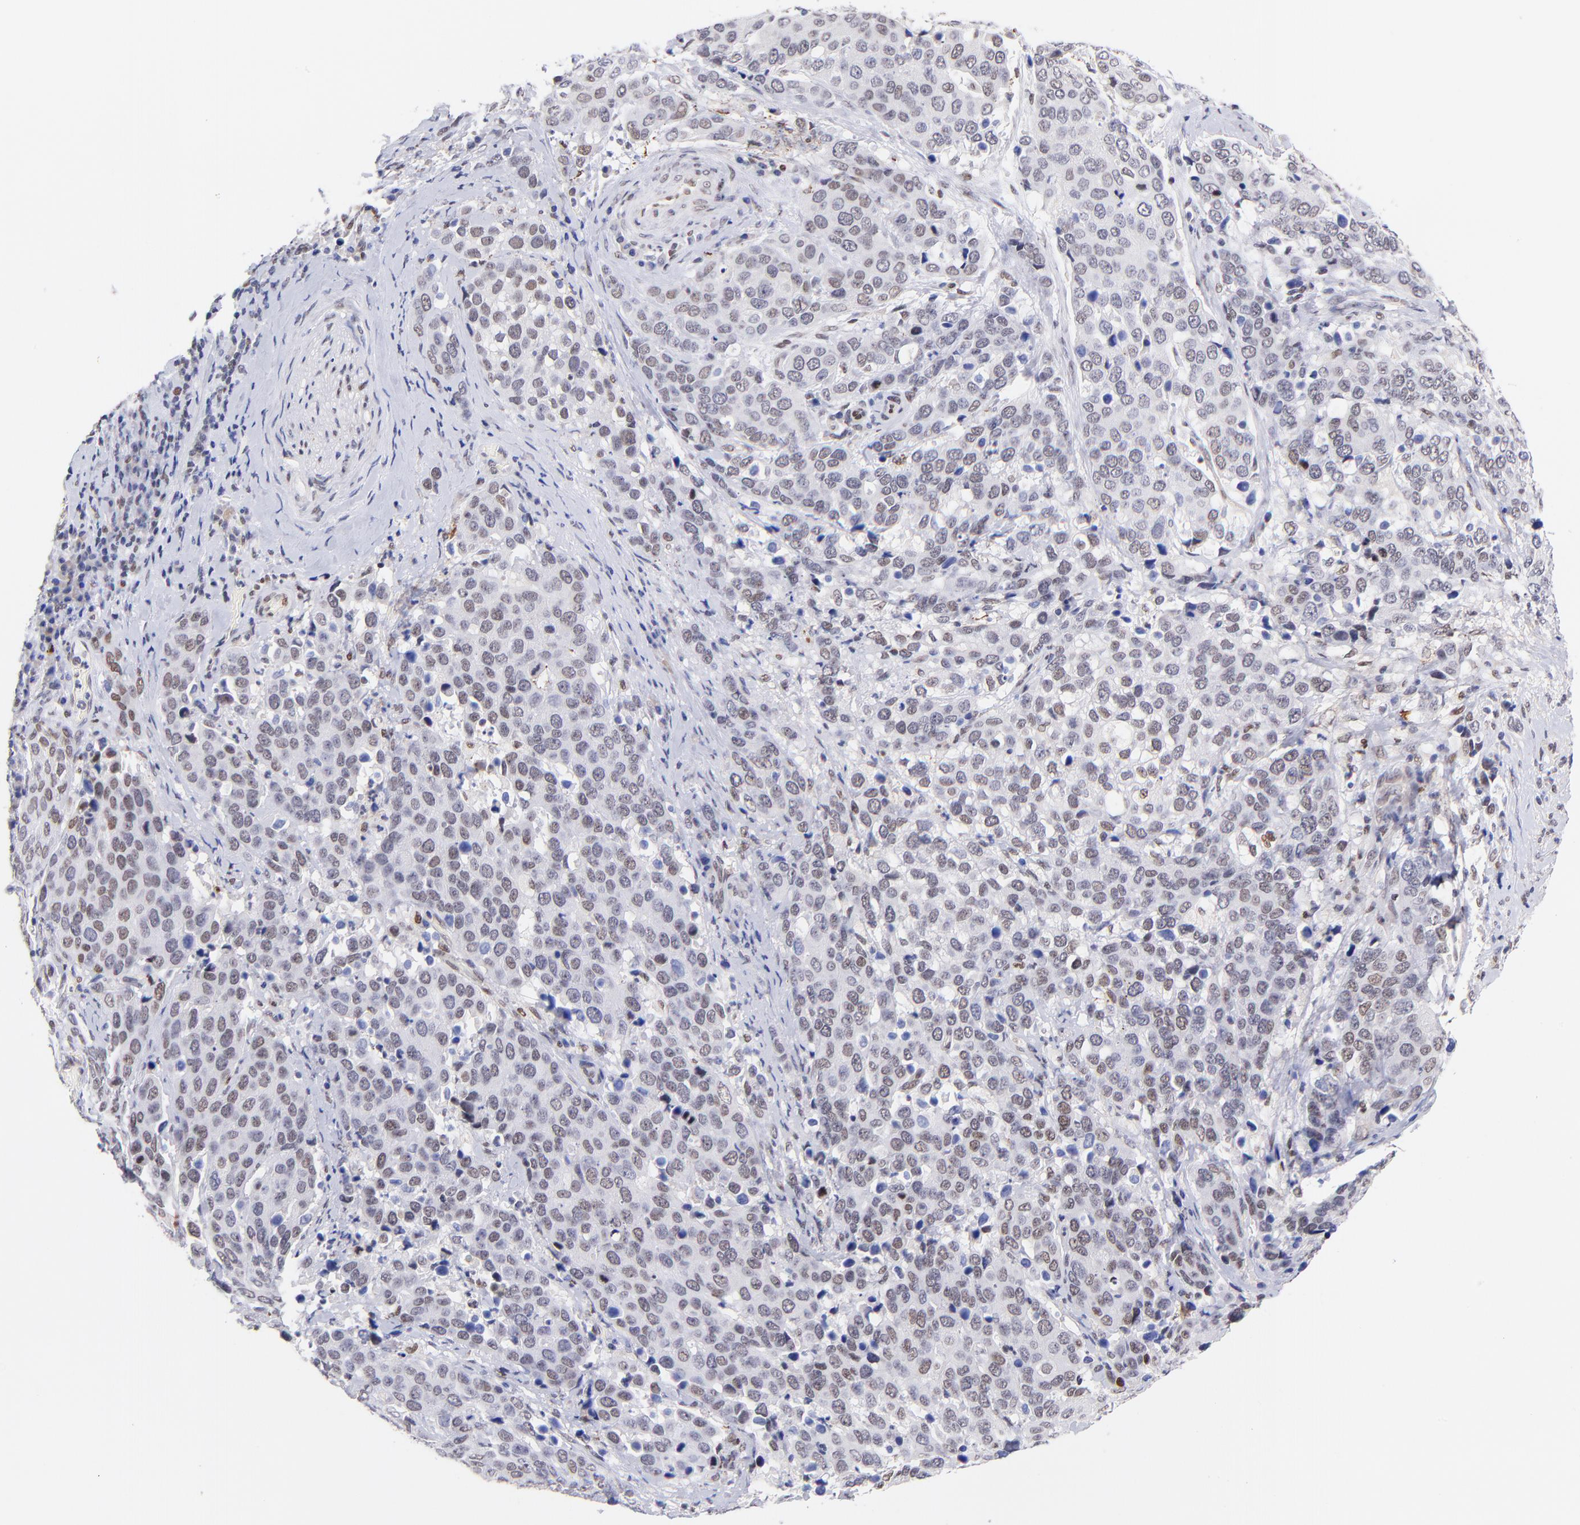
{"staining": {"intensity": "weak", "quantity": ">75%", "location": "nuclear"}, "tissue": "cervical cancer", "cell_type": "Tumor cells", "image_type": "cancer", "snomed": [{"axis": "morphology", "description": "Squamous cell carcinoma, NOS"}, {"axis": "topography", "description": "Cervix"}], "caption": "Immunohistochemistry histopathology image of neoplastic tissue: cervical squamous cell carcinoma stained using immunohistochemistry shows low levels of weak protein expression localized specifically in the nuclear of tumor cells, appearing as a nuclear brown color.", "gene": "MIDEAS", "patient": {"sex": "female", "age": 54}}